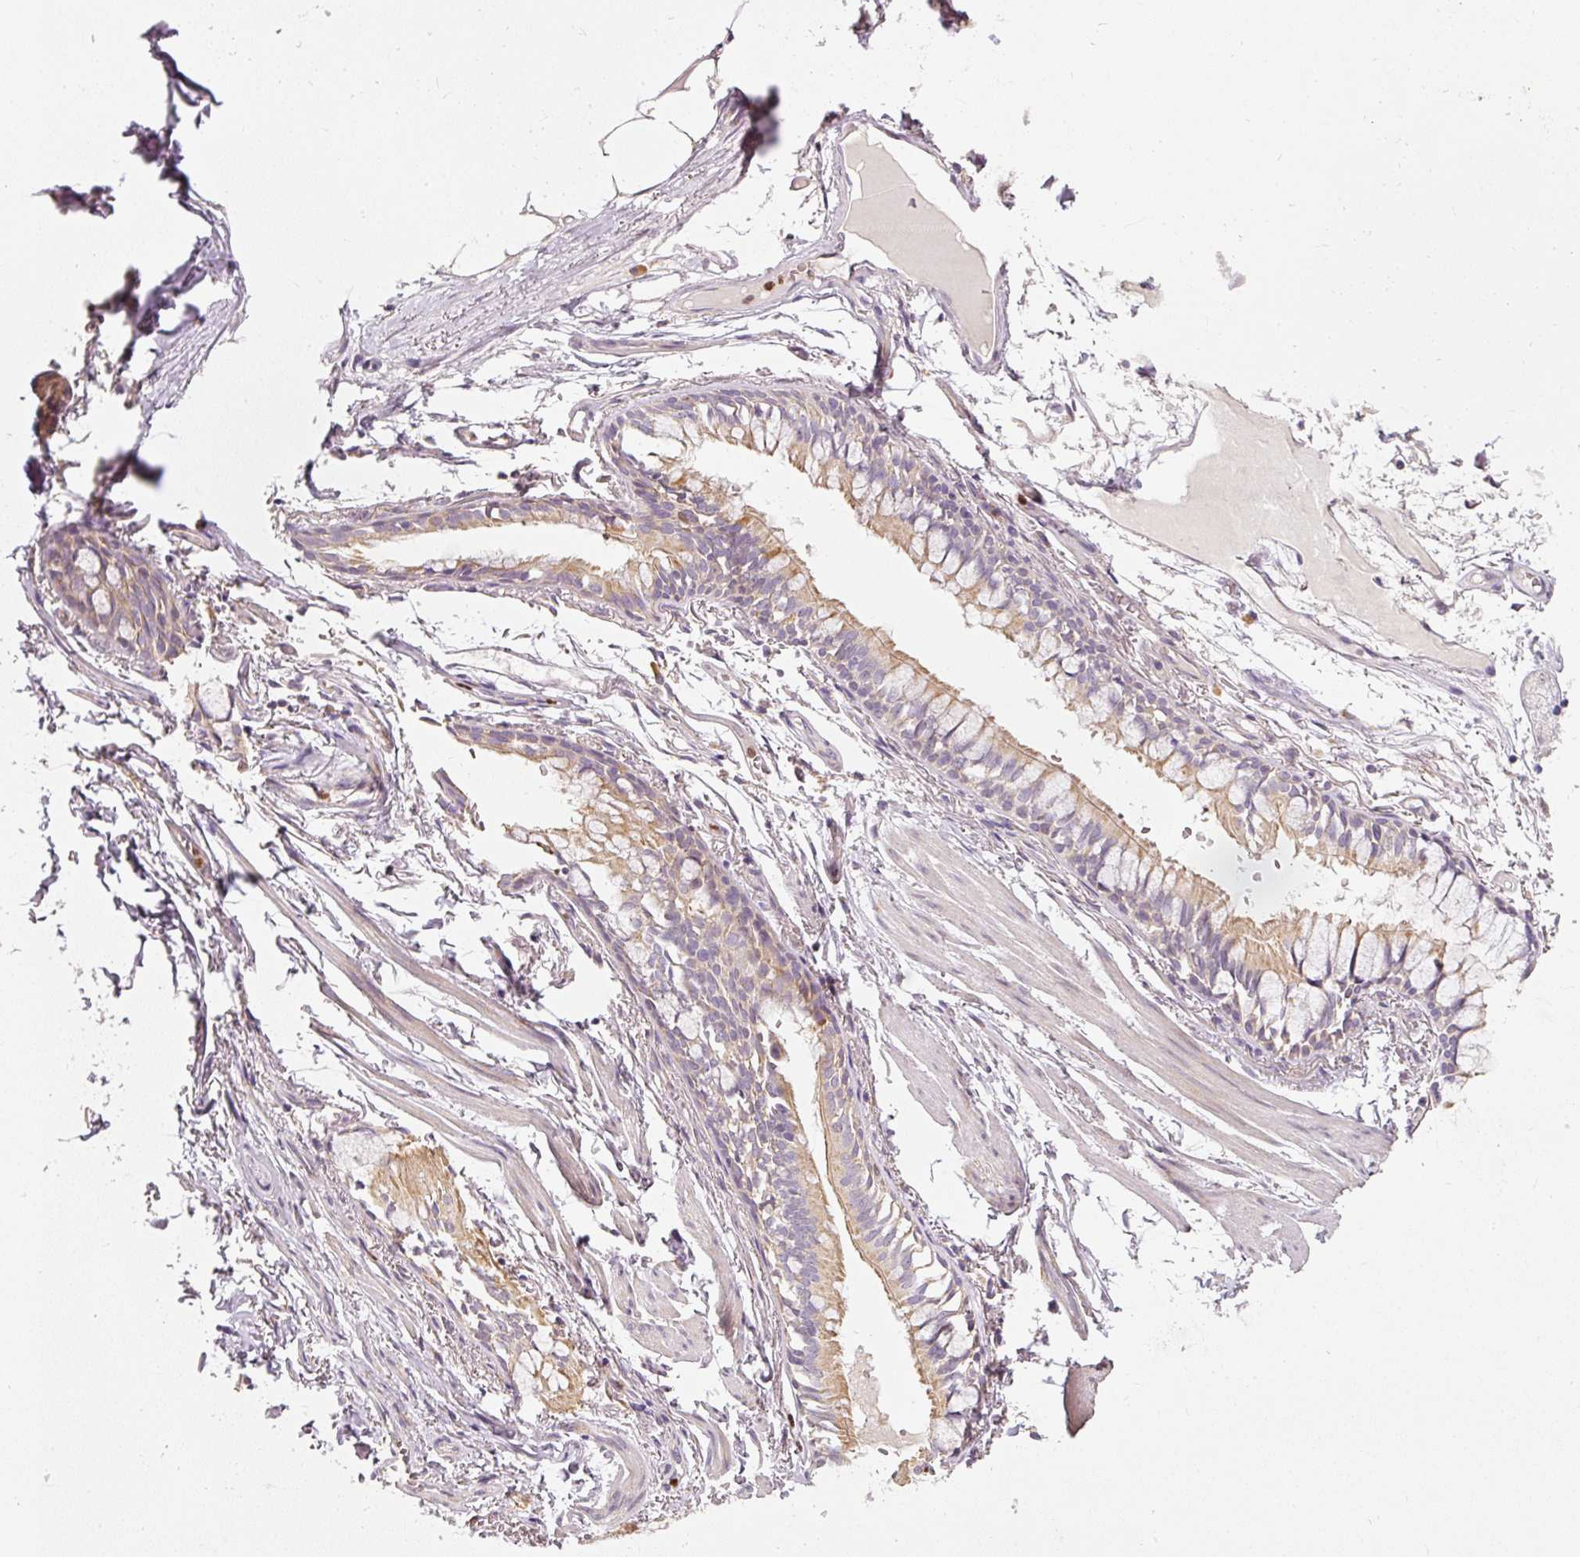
{"staining": {"intensity": "negative", "quantity": "none", "location": "none"}, "tissue": "adipose tissue", "cell_type": "Adipocytes", "image_type": "normal", "snomed": [{"axis": "morphology", "description": "Normal tissue, NOS"}, {"axis": "topography", "description": "Bronchus"}], "caption": "Adipocytes are negative for protein expression in normal human adipose tissue. Brightfield microscopy of immunohistochemistry stained with DAB (3,3'-diaminobenzidine) (brown) and hematoxylin (blue), captured at high magnification.", "gene": "MTHFD1L", "patient": {"sex": "male", "age": 70}}